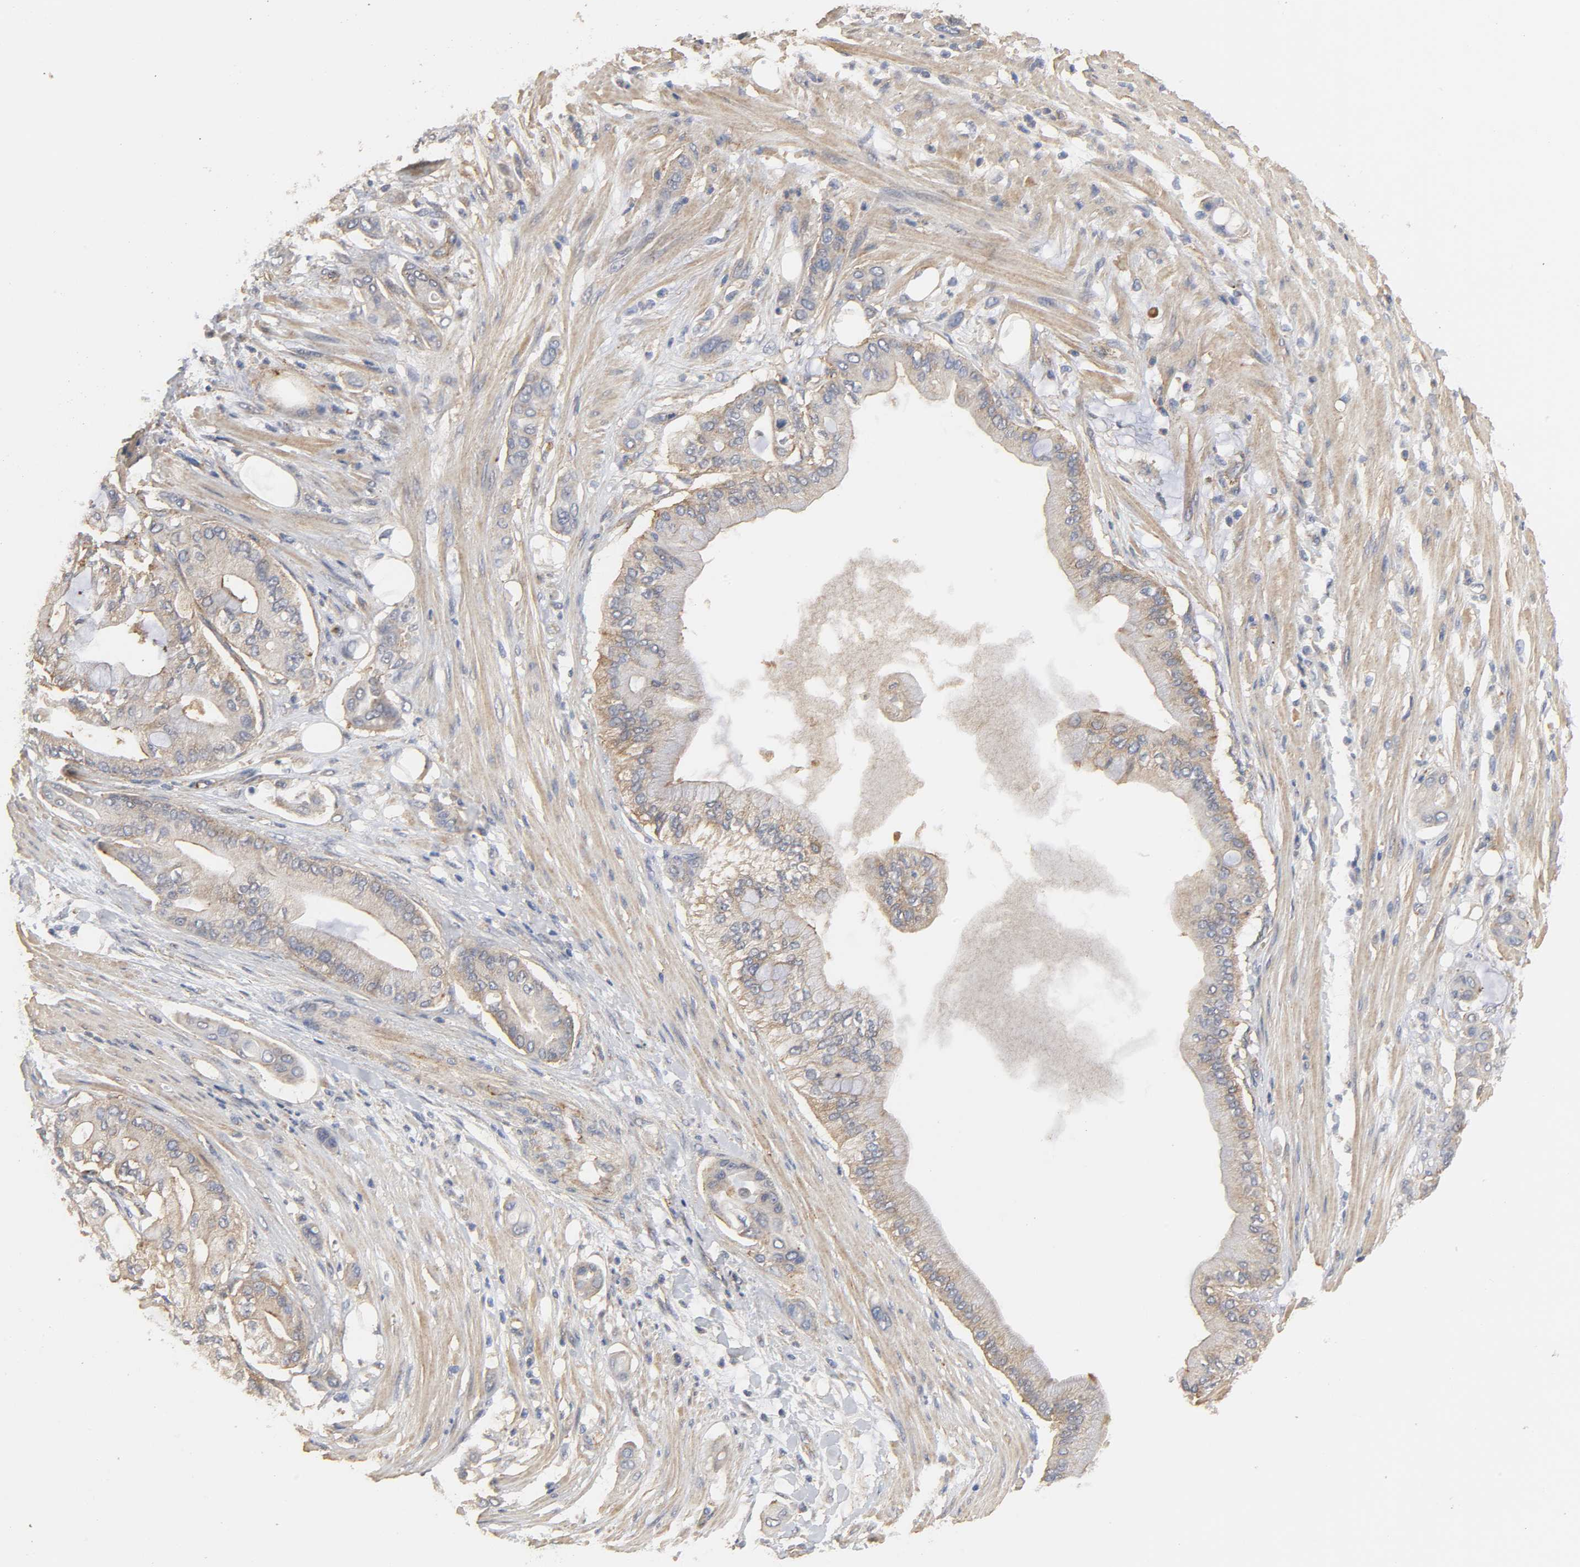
{"staining": {"intensity": "moderate", "quantity": ">75%", "location": "cytoplasmic/membranous"}, "tissue": "pancreatic cancer", "cell_type": "Tumor cells", "image_type": "cancer", "snomed": [{"axis": "morphology", "description": "Adenocarcinoma, NOS"}, {"axis": "morphology", "description": "Adenocarcinoma, metastatic, NOS"}, {"axis": "topography", "description": "Lymph node"}, {"axis": "topography", "description": "Pancreas"}, {"axis": "topography", "description": "Duodenum"}], "caption": "A micrograph showing moderate cytoplasmic/membranous positivity in approximately >75% of tumor cells in pancreatic cancer (metastatic adenocarcinoma), as visualized by brown immunohistochemical staining.", "gene": "SH3GLB1", "patient": {"sex": "female", "age": 64}}